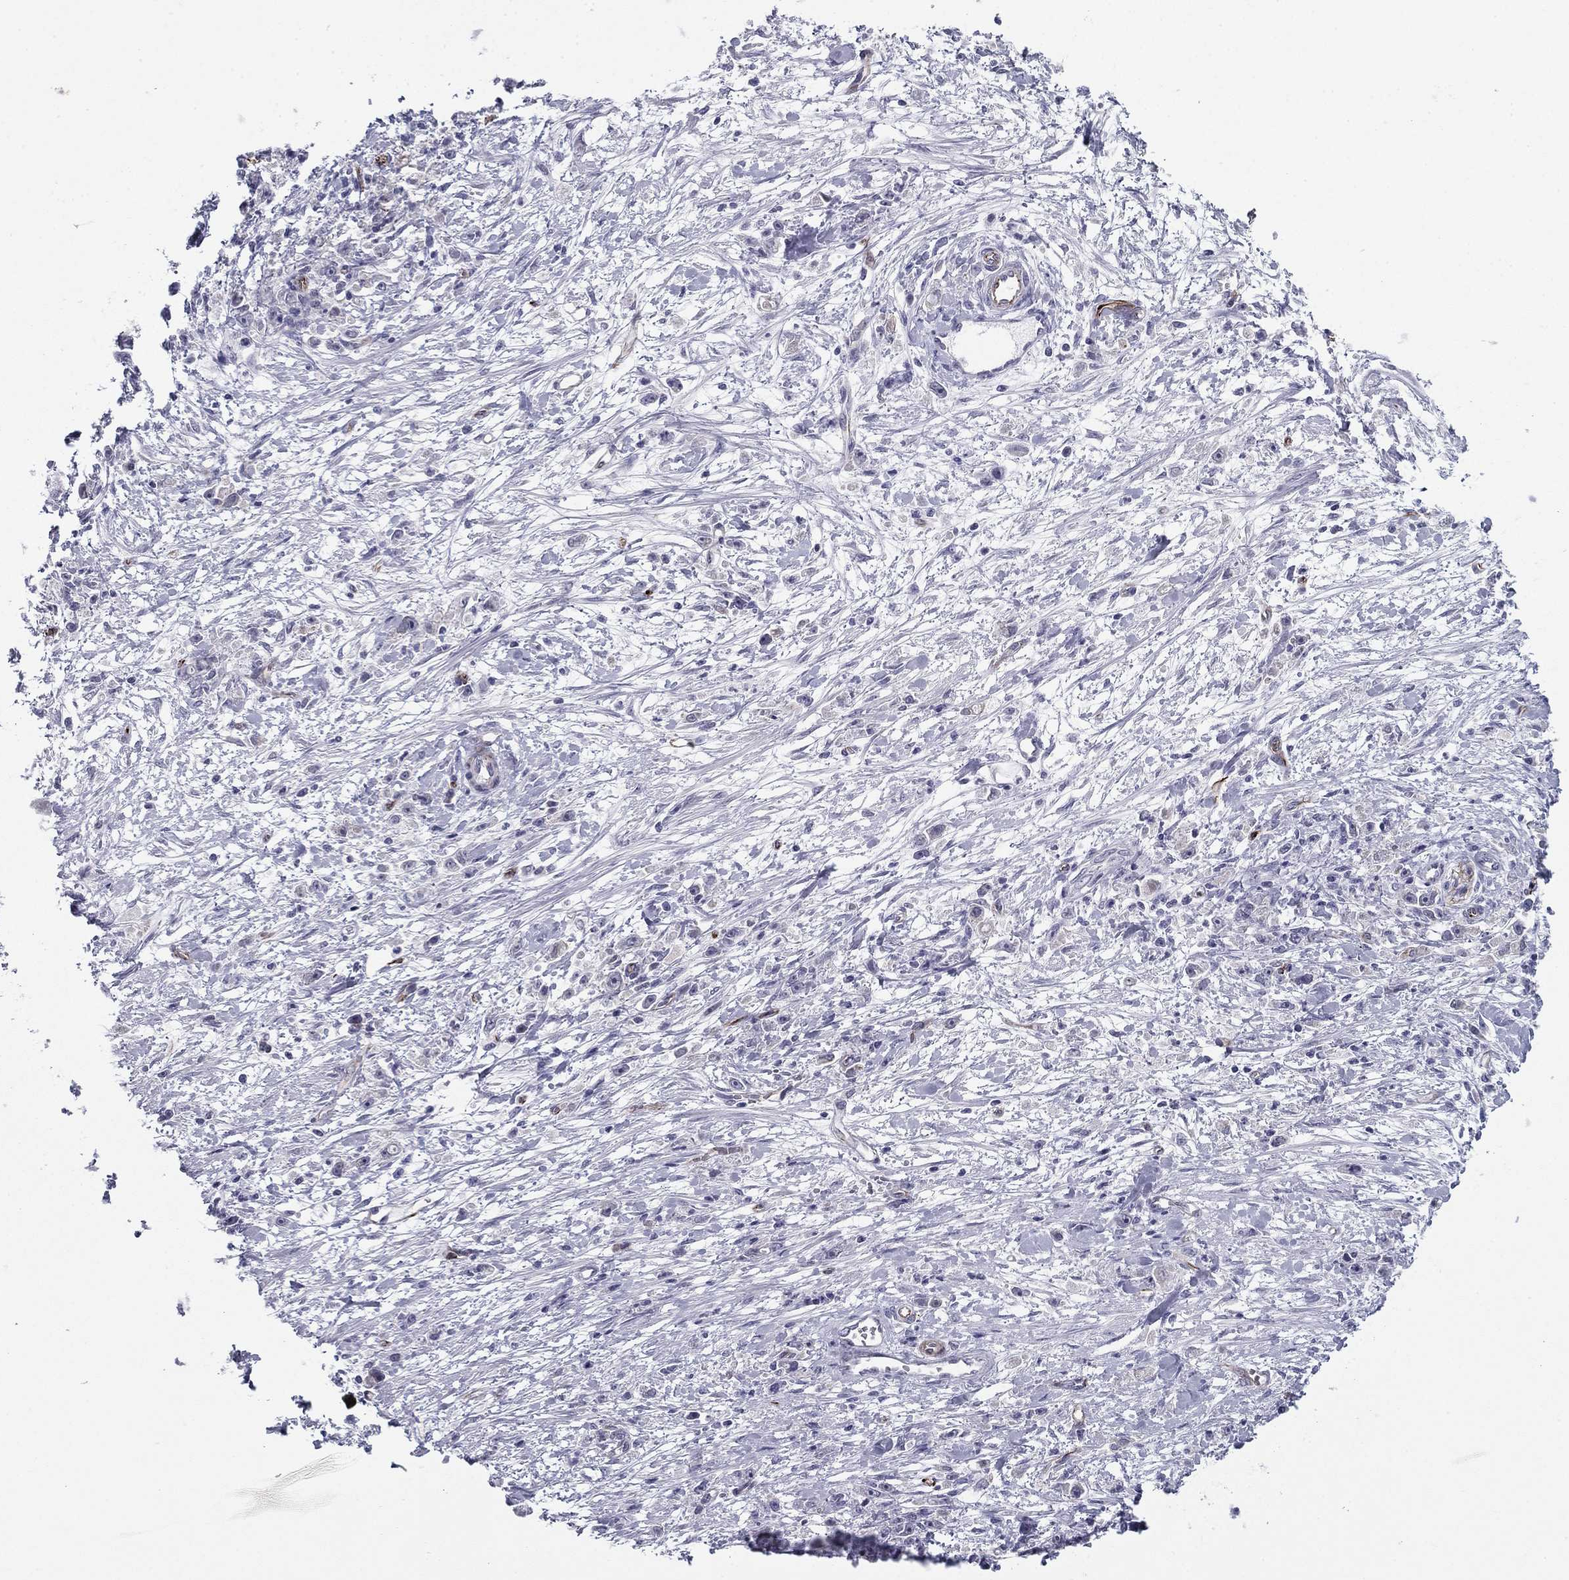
{"staining": {"intensity": "negative", "quantity": "none", "location": "none"}, "tissue": "stomach cancer", "cell_type": "Tumor cells", "image_type": "cancer", "snomed": [{"axis": "morphology", "description": "Adenocarcinoma, NOS"}, {"axis": "topography", "description": "Stomach"}], "caption": "Adenocarcinoma (stomach) was stained to show a protein in brown. There is no significant expression in tumor cells. The staining is performed using DAB brown chromogen with nuclei counter-stained in using hematoxylin.", "gene": "ANKS4B", "patient": {"sex": "female", "age": 59}}